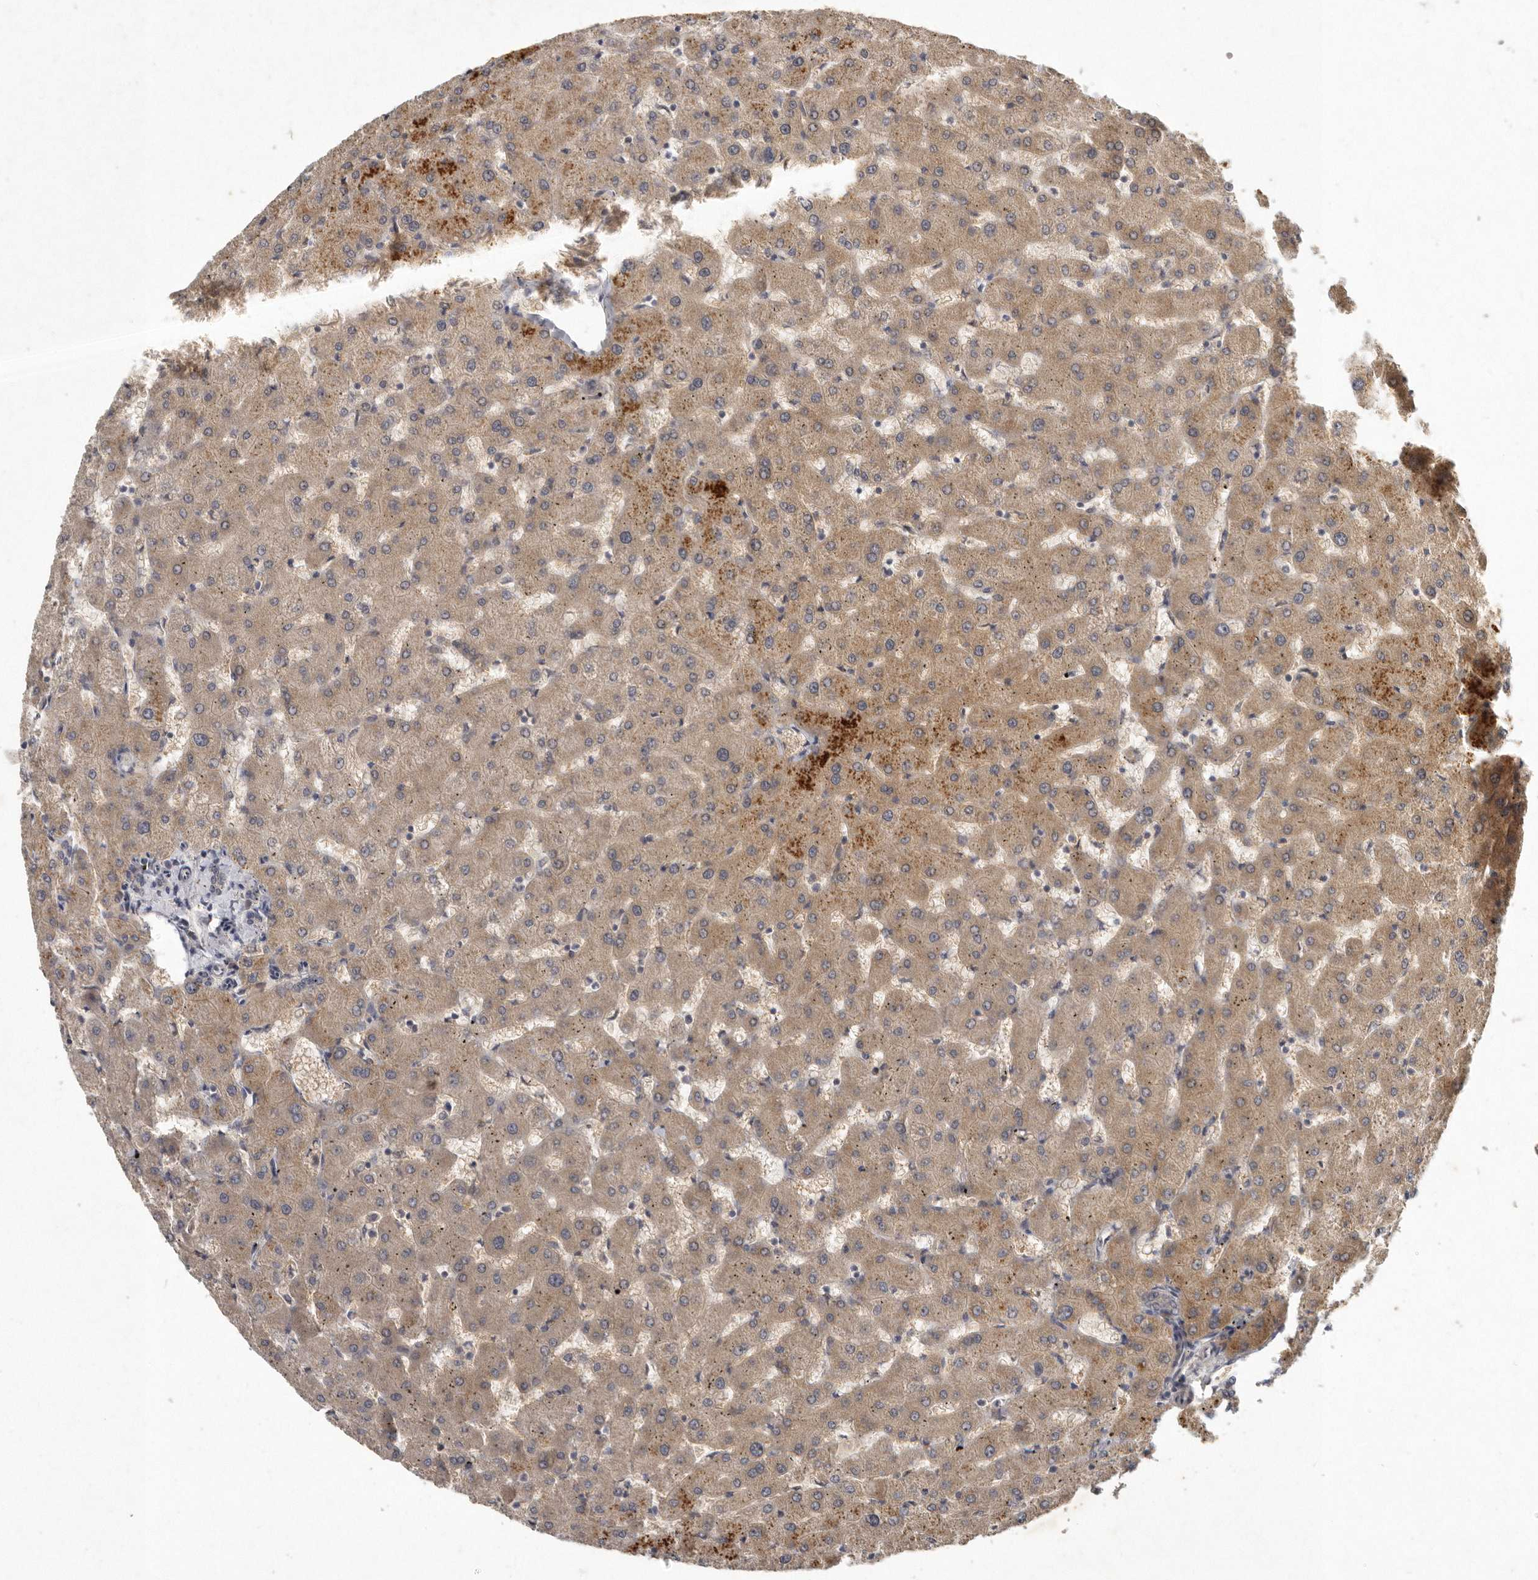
{"staining": {"intensity": "negative", "quantity": "none", "location": "none"}, "tissue": "liver", "cell_type": "Cholangiocytes", "image_type": "normal", "snomed": [{"axis": "morphology", "description": "Normal tissue, NOS"}, {"axis": "topography", "description": "Liver"}], "caption": "DAB (3,3'-diaminobenzidine) immunohistochemical staining of normal liver reveals no significant positivity in cholangiocytes. Nuclei are stained in blue.", "gene": "SLC22A1", "patient": {"sex": "female", "age": 63}}